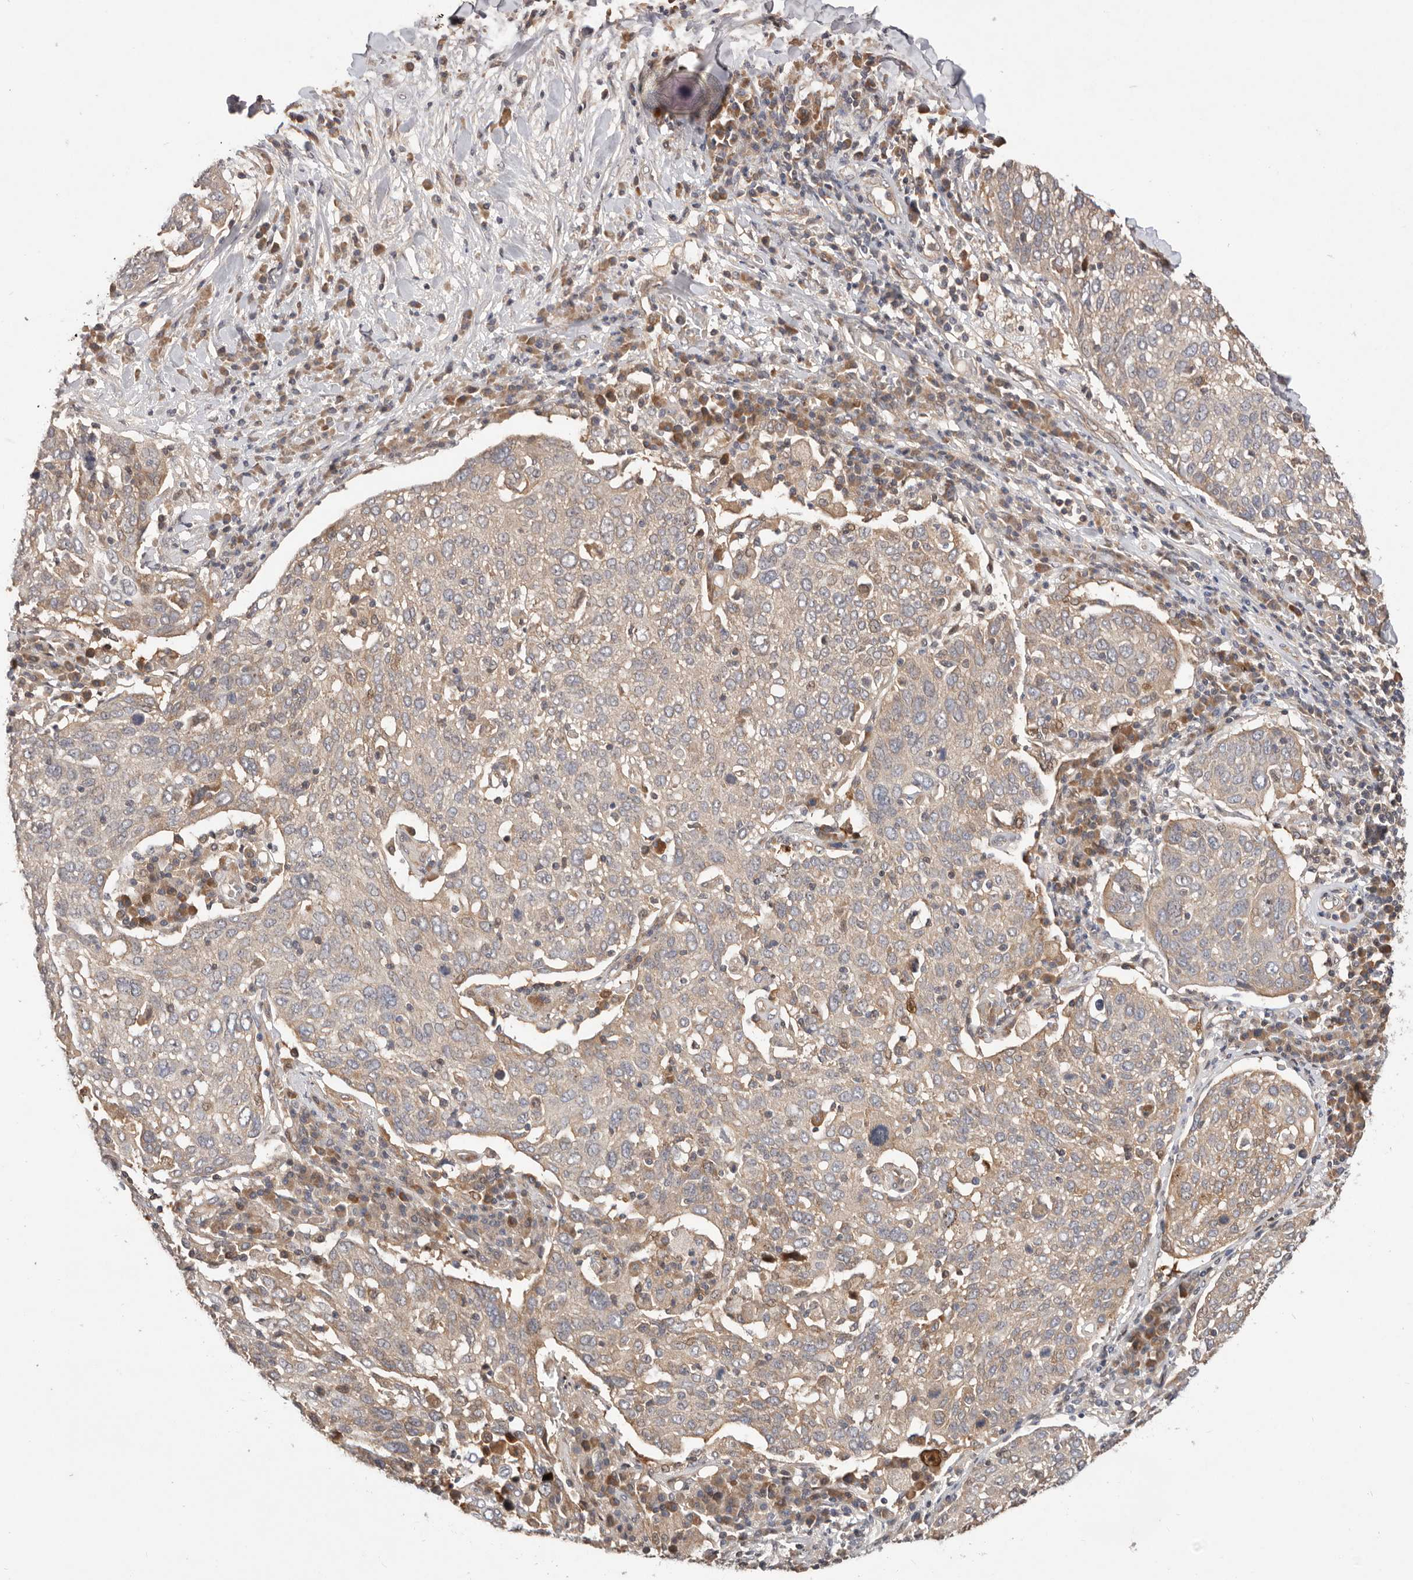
{"staining": {"intensity": "weak", "quantity": "25%-75%", "location": "cytoplasmic/membranous"}, "tissue": "lung cancer", "cell_type": "Tumor cells", "image_type": "cancer", "snomed": [{"axis": "morphology", "description": "Squamous cell carcinoma, NOS"}, {"axis": "topography", "description": "Lung"}], "caption": "This histopathology image reveals immunohistochemistry (IHC) staining of lung cancer, with low weak cytoplasmic/membranous expression in about 25%-75% of tumor cells.", "gene": "DOP1A", "patient": {"sex": "male", "age": 65}}